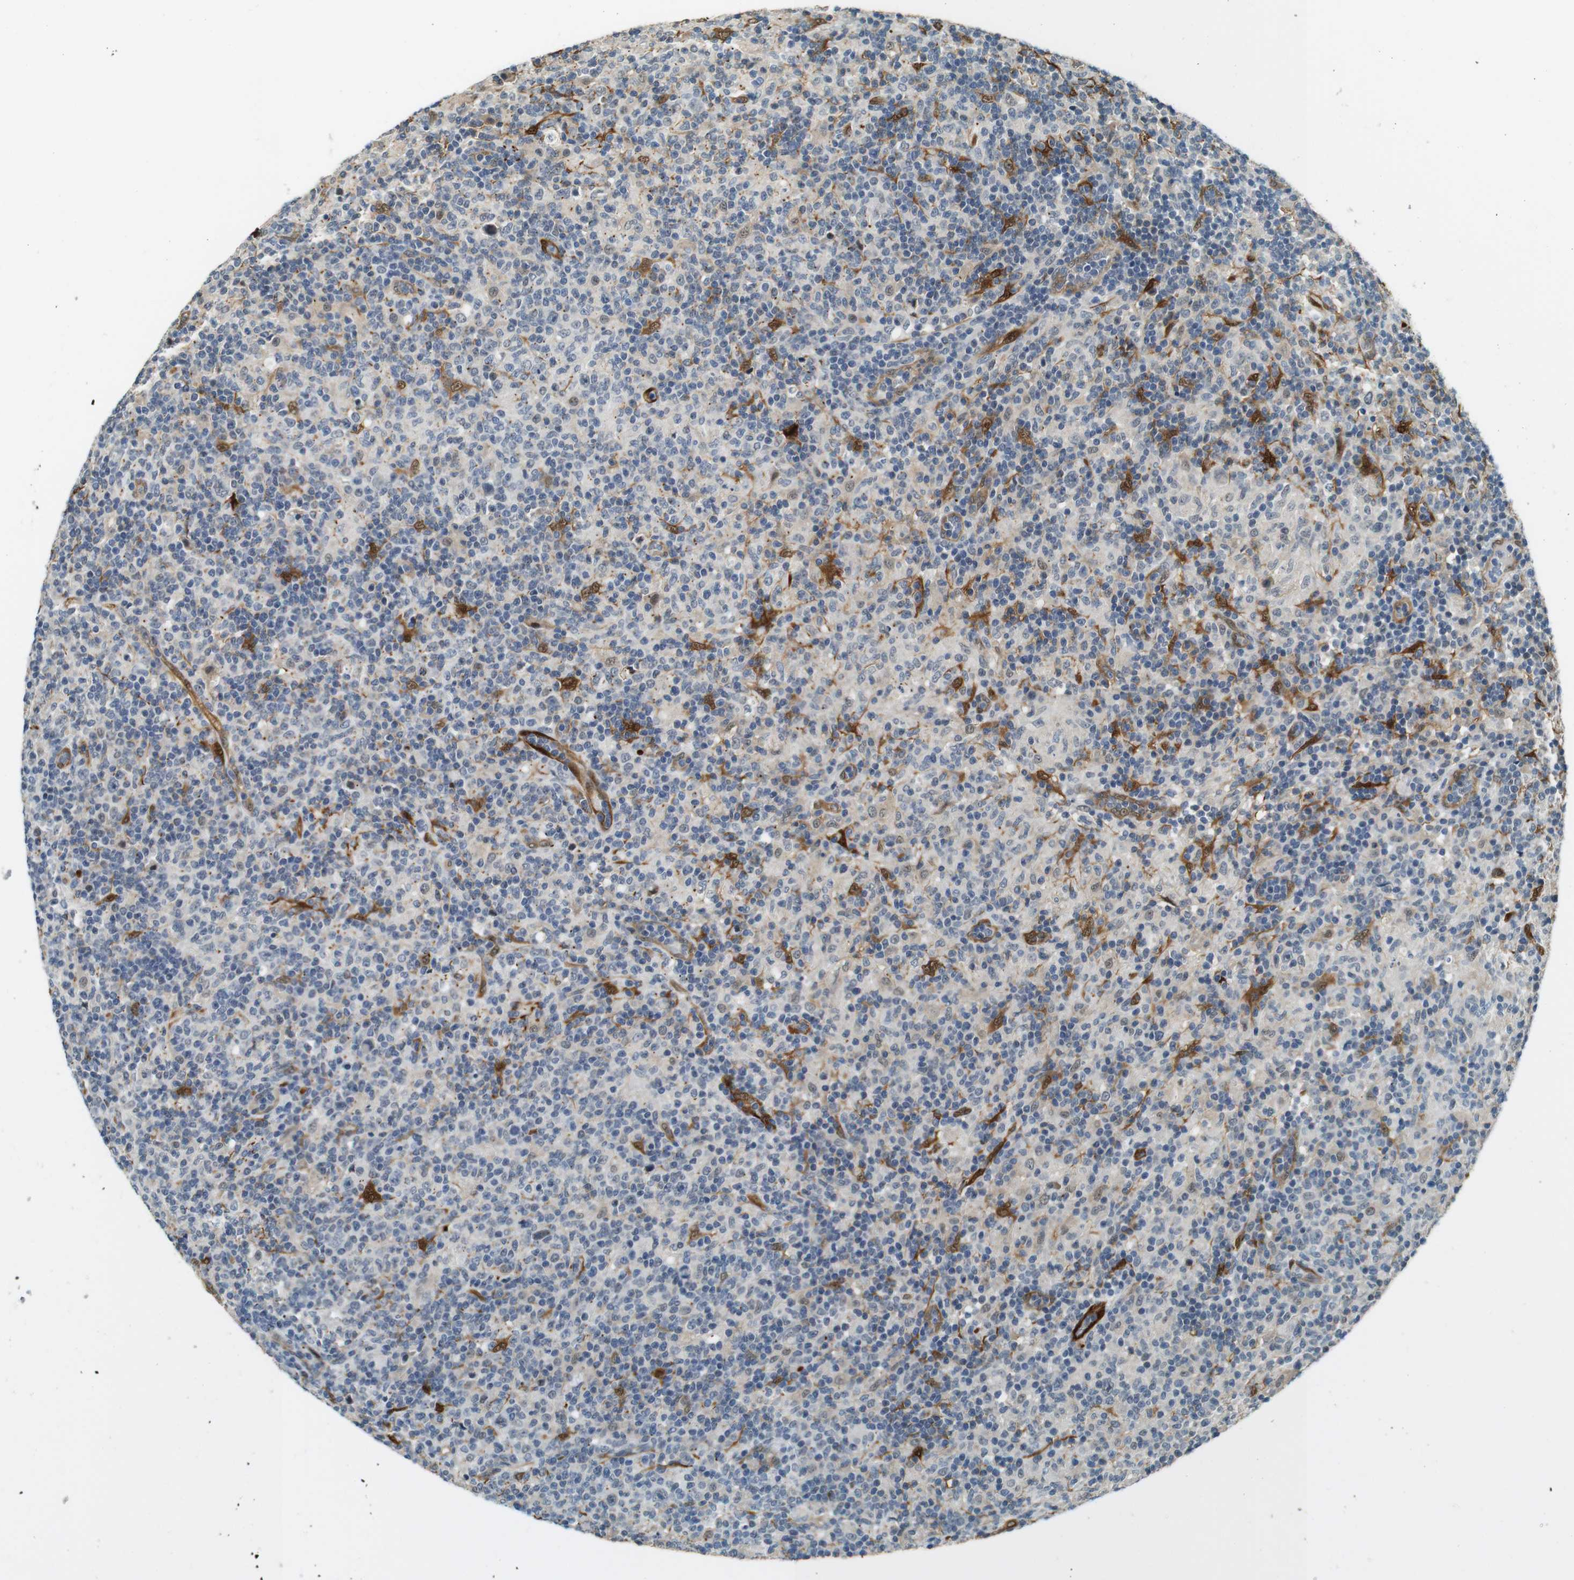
{"staining": {"intensity": "moderate", "quantity": "25%-75%", "location": "cytoplasmic/membranous,nuclear"}, "tissue": "lymphoma", "cell_type": "Tumor cells", "image_type": "cancer", "snomed": [{"axis": "morphology", "description": "Hodgkin's disease, NOS"}, {"axis": "topography", "description": "Lymph node"}], "caption": "IHC (DAB) staining of Hodgkin's disease shows moderate cytoplasmic/membranous and nuclear protein positivity in about 25%-75% of tumor cells.", "gene": "LXN", "patient": {"sex": "male", "age": 70}}